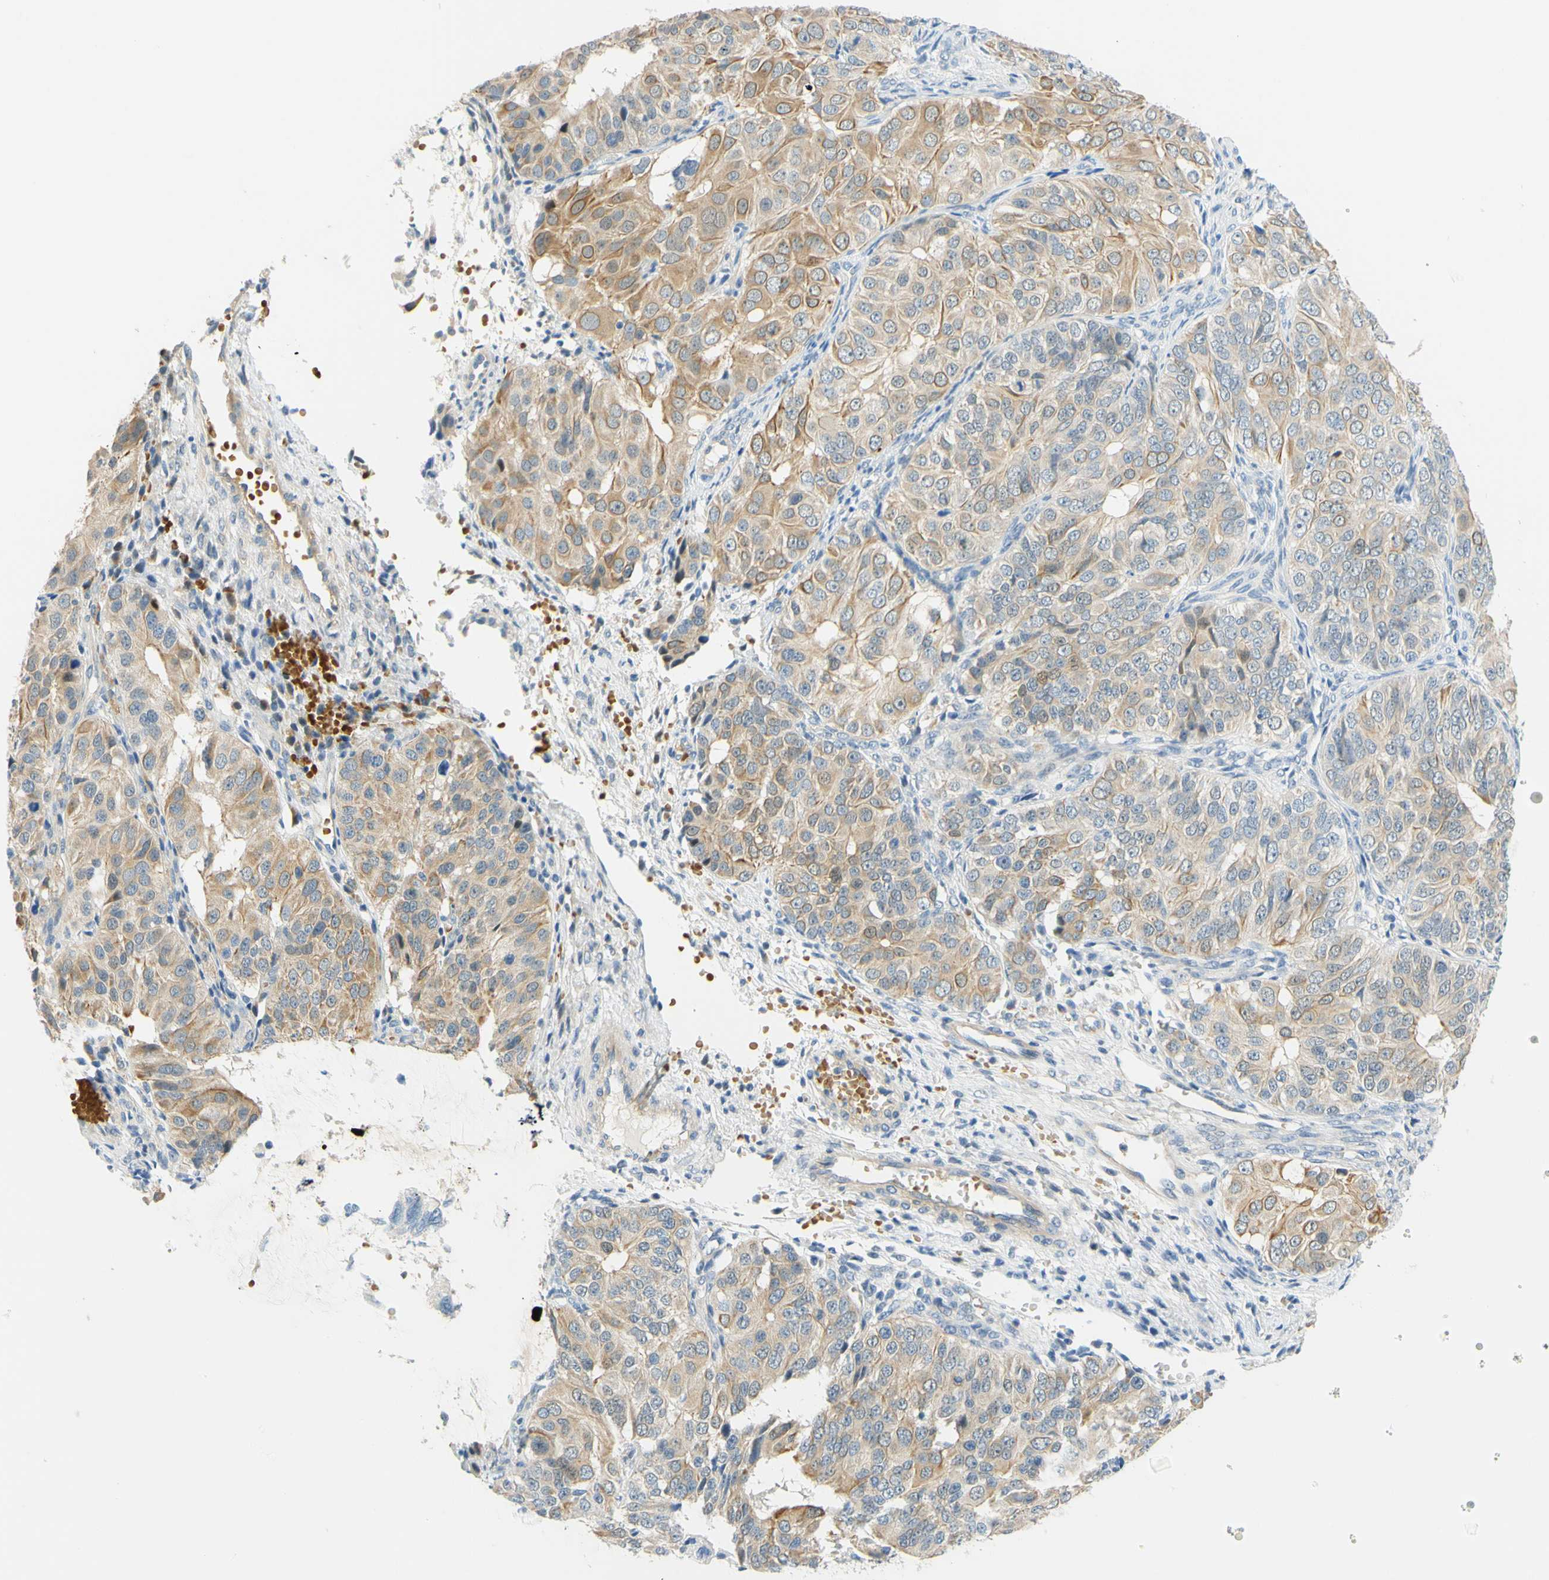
{"staining": {"intensity": "weak", "quantity": ">75%", "location": "cytoplasmic/membranous"}, "tissue": "ovarian cancer", "cell_type": "Tumor cells", "image_type": "cancer", "snomed": [{"axis": "morphology", "description": "Carcinoma, endometroid"}, {"axis": "topography", "description": "Ovary"}], "caption": "Human endometroid carcinoma (ovarian) stained for a protein (brown) shows weak cytoplasmic/membranous positive staining in about >75% of tumor cells.", "gene": "ENTREP2", "patient": {"sex": "female", "age": 51}}